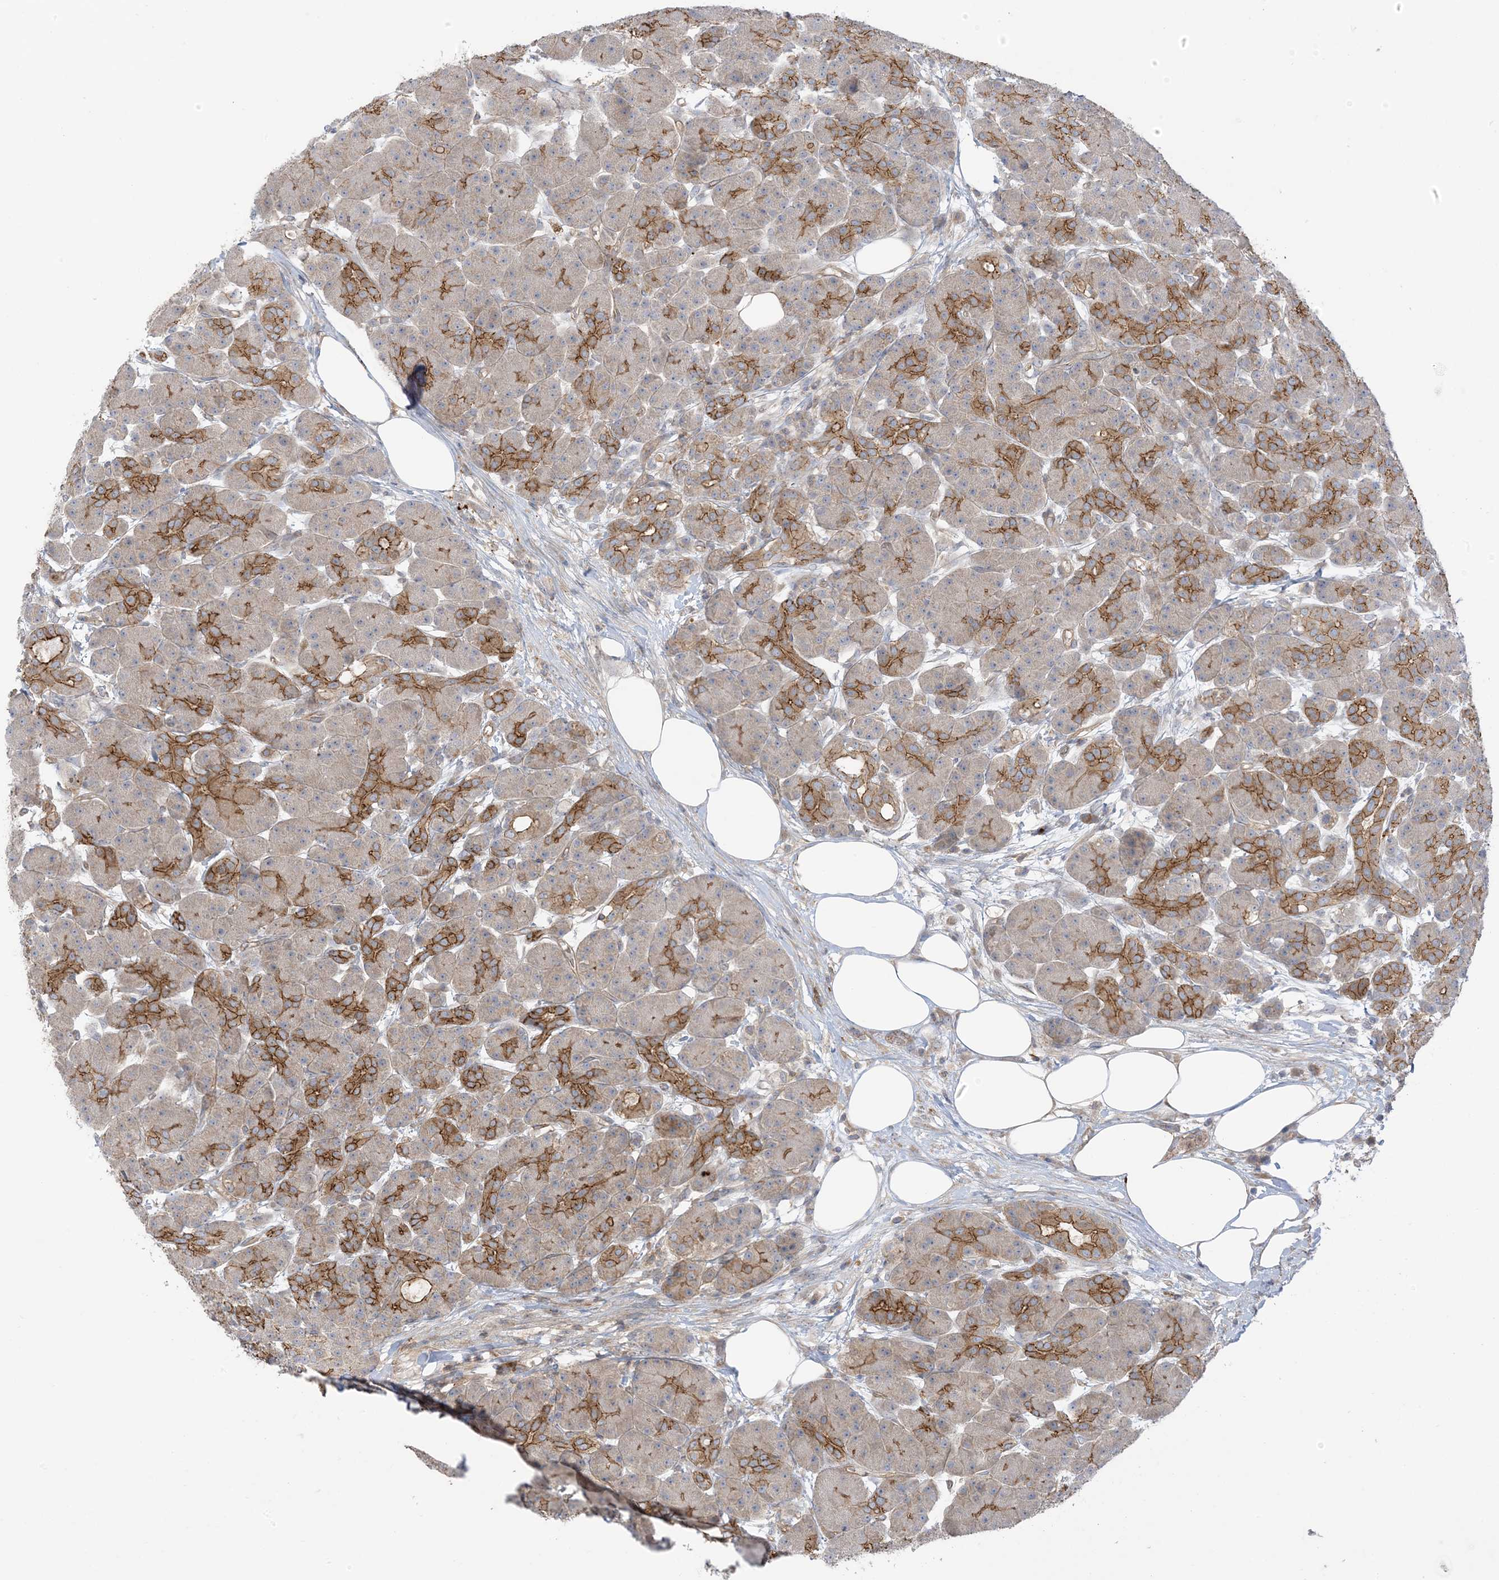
{"staining": {"intensity": "strong", "quantity": "25%-75%", "location": "cytoplasmic/membranous"}, "tissue": "pancreas", "cell_type": "Exocrine glandular cells", "image_type": "normal", "snomed": [{"axis": "morphology", "description": "Normal tissue, NOS"}, {"axis": "topography", "description": "Pancreas"}], "caption": "This image displays normal pancreas stained with immunohistochemistry to label a protein in brown. The cytoplasmic/membranous of exocrine glandular cells show strong positivity for the protein. Nuclei are counter-stained blue.", "gene": "ICMT", "patient": {"sex": "male", "age": 63}}